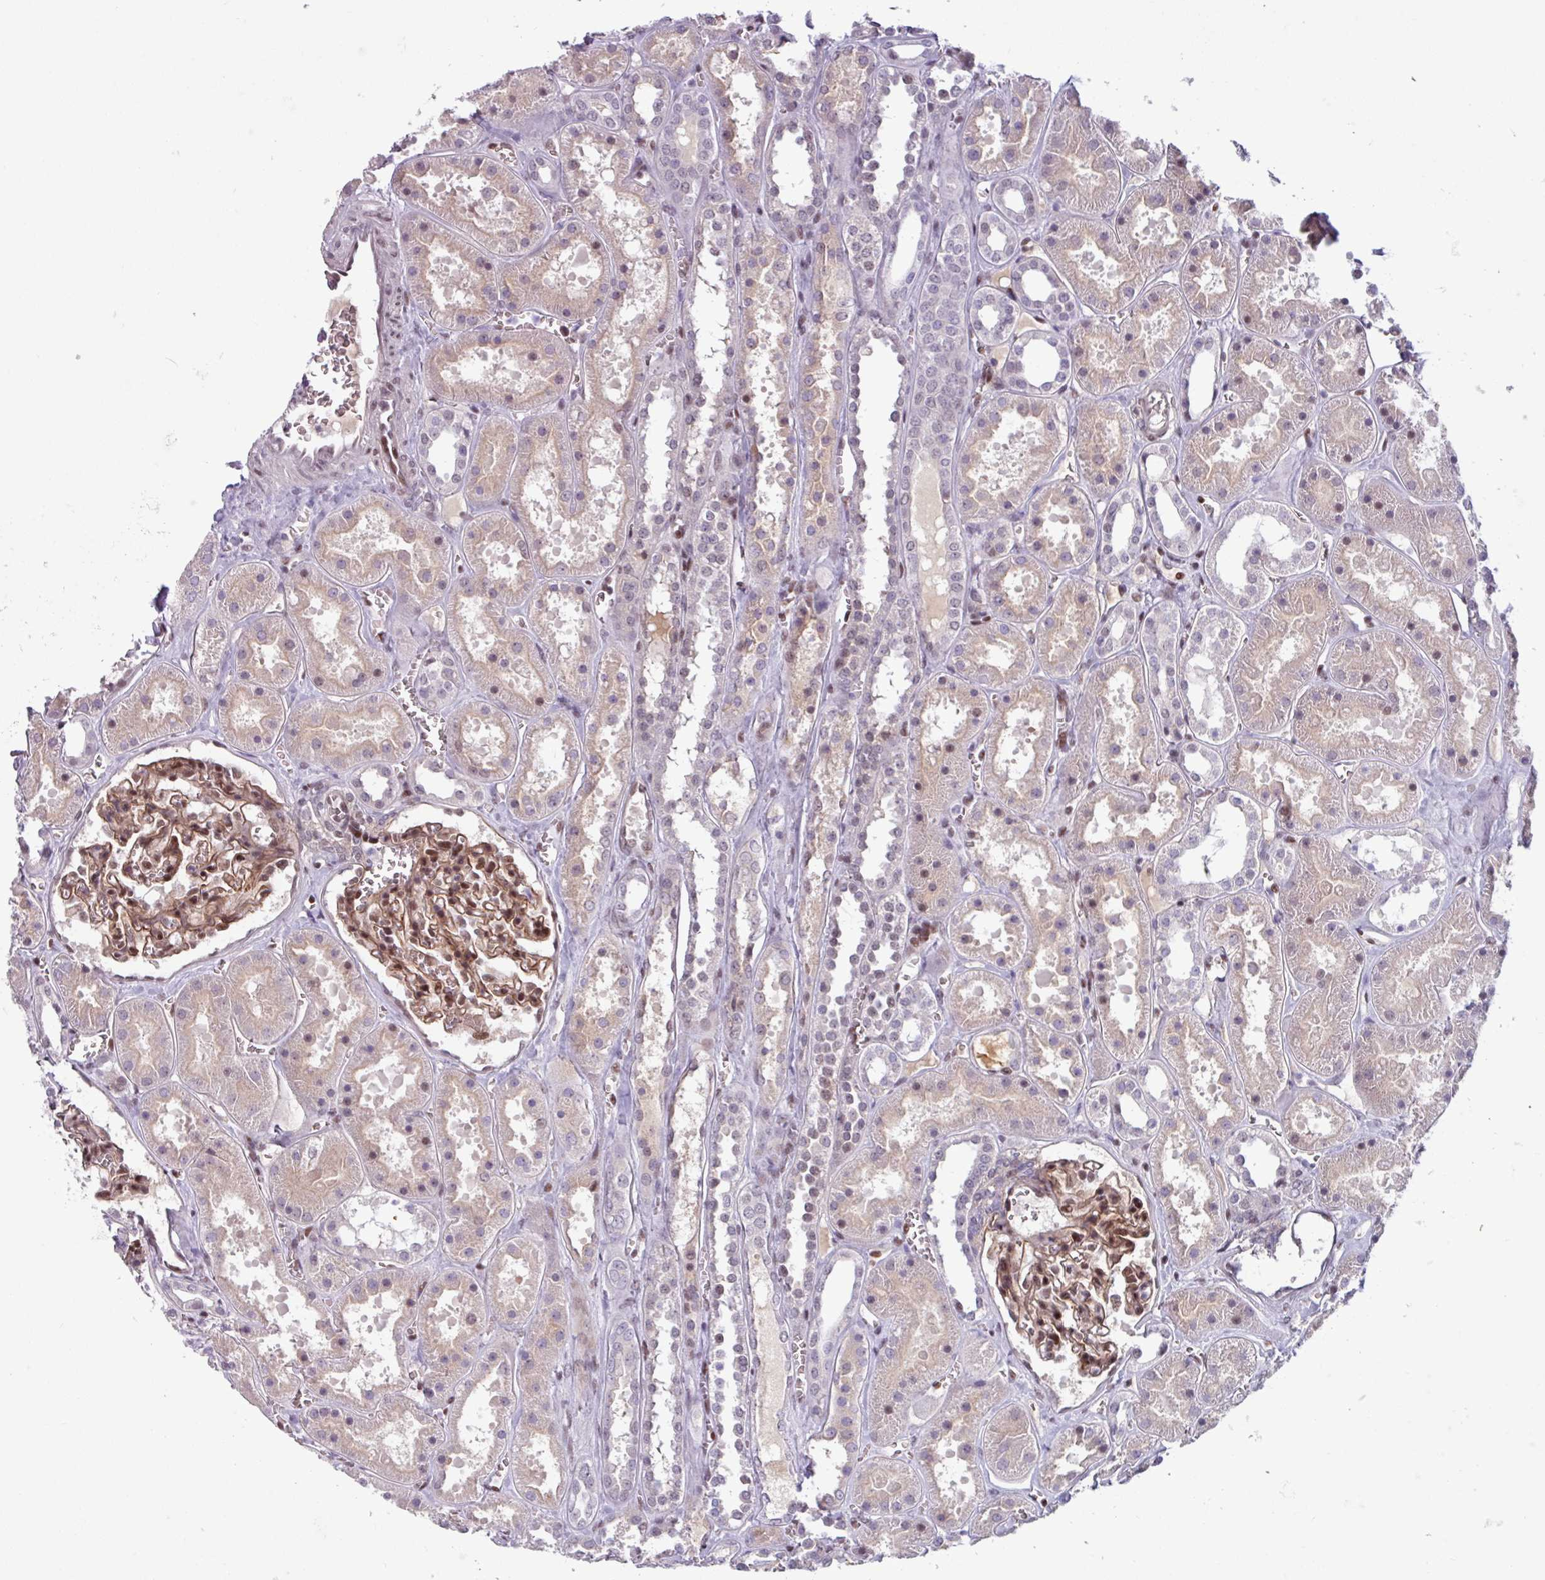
{"staining": {"intensity": "moderate", "quantity": ">75%", "location": "cytoplasmic/membranous,nuclear"}, "tissue": "kidney", "cell_type": "Cells in glomeruli", "image_type": "normal", "snomed": [{"axis": "morphology", "description": "Normal tissue, NOS"}, {"axis": "topography", "description": "Kidney"}], "caption": "Immunohistochemistry micrograph of benign human kidney stained for a protein (brown), which demonstrates medium levels of moderate cytoplasmic/membranous,nuclear staining in approximately >75% of cells in glomeruli.", "gene": "ZNF575", "patient": {"sex": "female", "age": 41}}